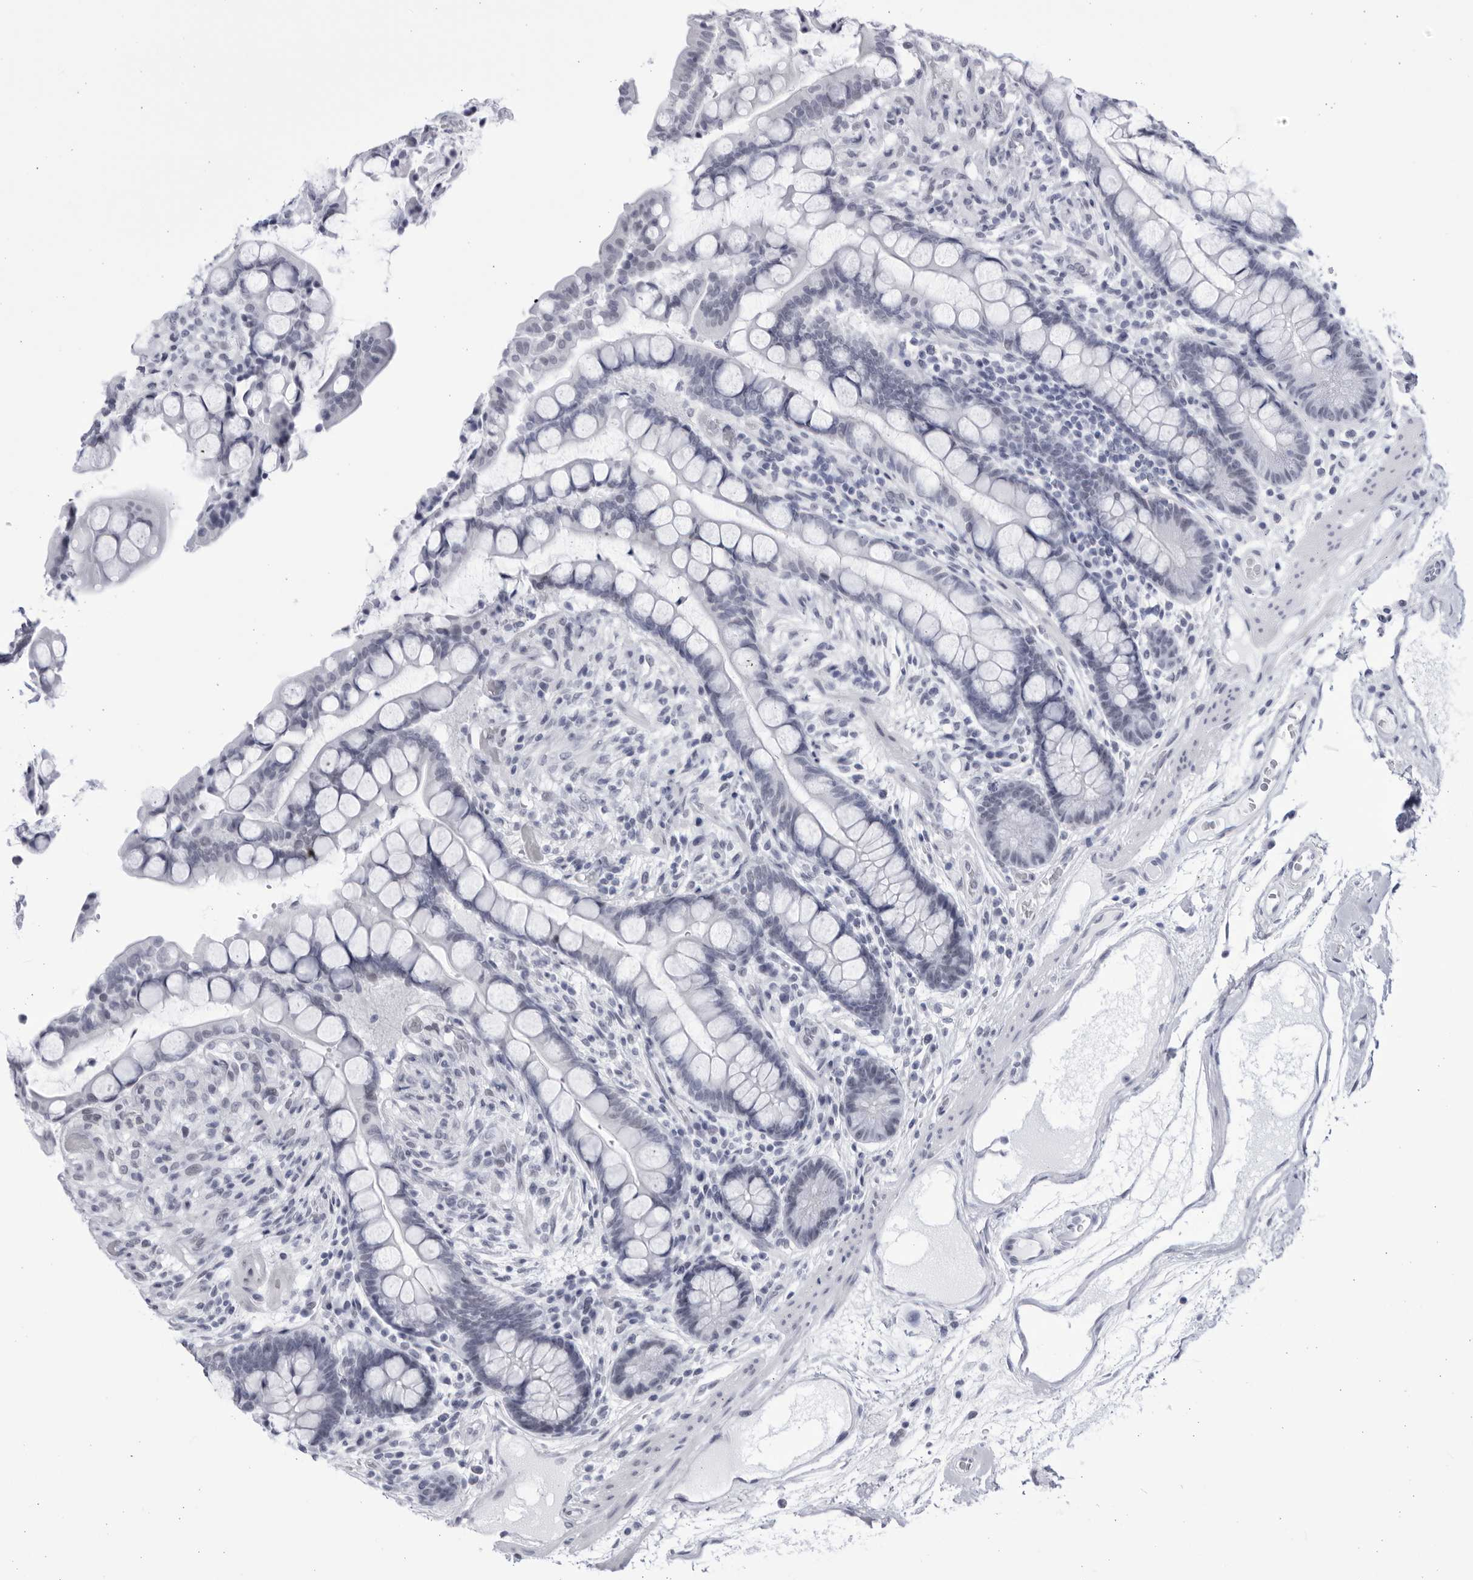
{"staining": {"intensity": "negative", "quantity": "none", "location": "none"}, "tissue": "colon", "cell_type": "Endothelial cells", "image_type": "normal", "snomed": [{"axis": "morphology", "description": "Normal tissue, NOS"}, {"axis": "topography", "description": "Colon"}], "caption": "The micrograph demonstrates no significant positivity in endothelial cells of colon. (DAB IHC with hematoxylin counter stain).", "gene": "CCDC181", "patient": {"sex": "male", "age": 73}}